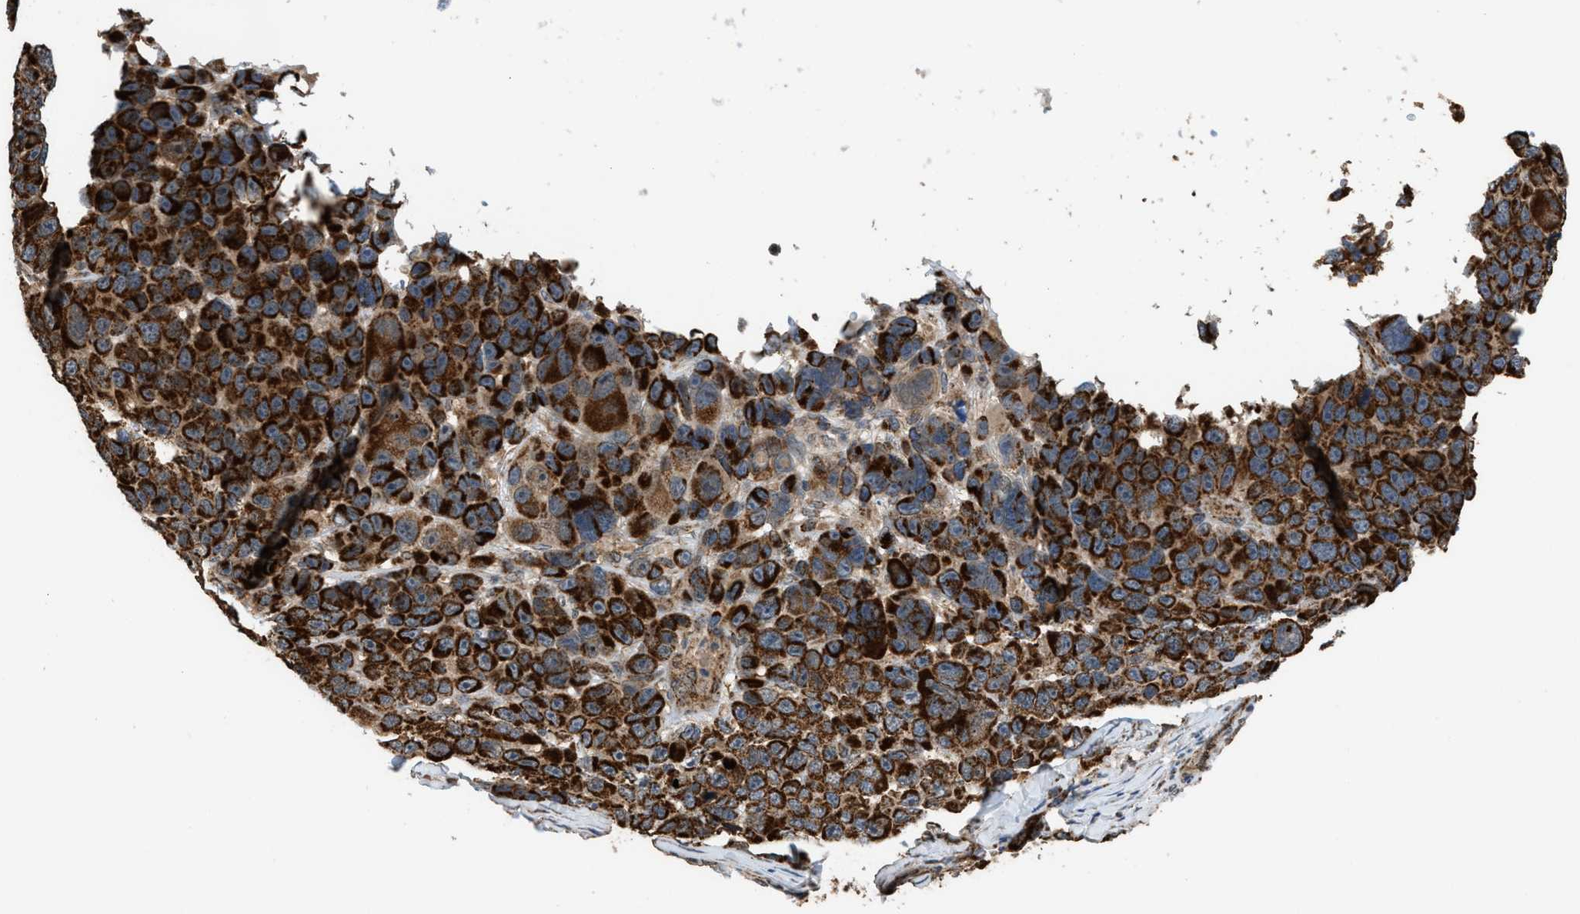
{"staining": {"intensity": "strong", "quantity": ">75%", "location": "cytoplasmic/membranous"}, "tissue": "melanoma", "cell_type": "Tumor cells", "image_type": "cancer", "snomed": [{"axis": "morphology", "description": "Malignant melanoma, NOS"}, {"axis": "topography", "description": "Skin"}], "caption": "Tumor cells exhibit high levels of strong cytoplasmic/membranous staining in approximately >75% of cells in malignant melanoma. (DAB = brown stain, brightfield microscopy at high magnification).", "gene": "SGSM2", "patient": {"sex": "male", "age": 53}}